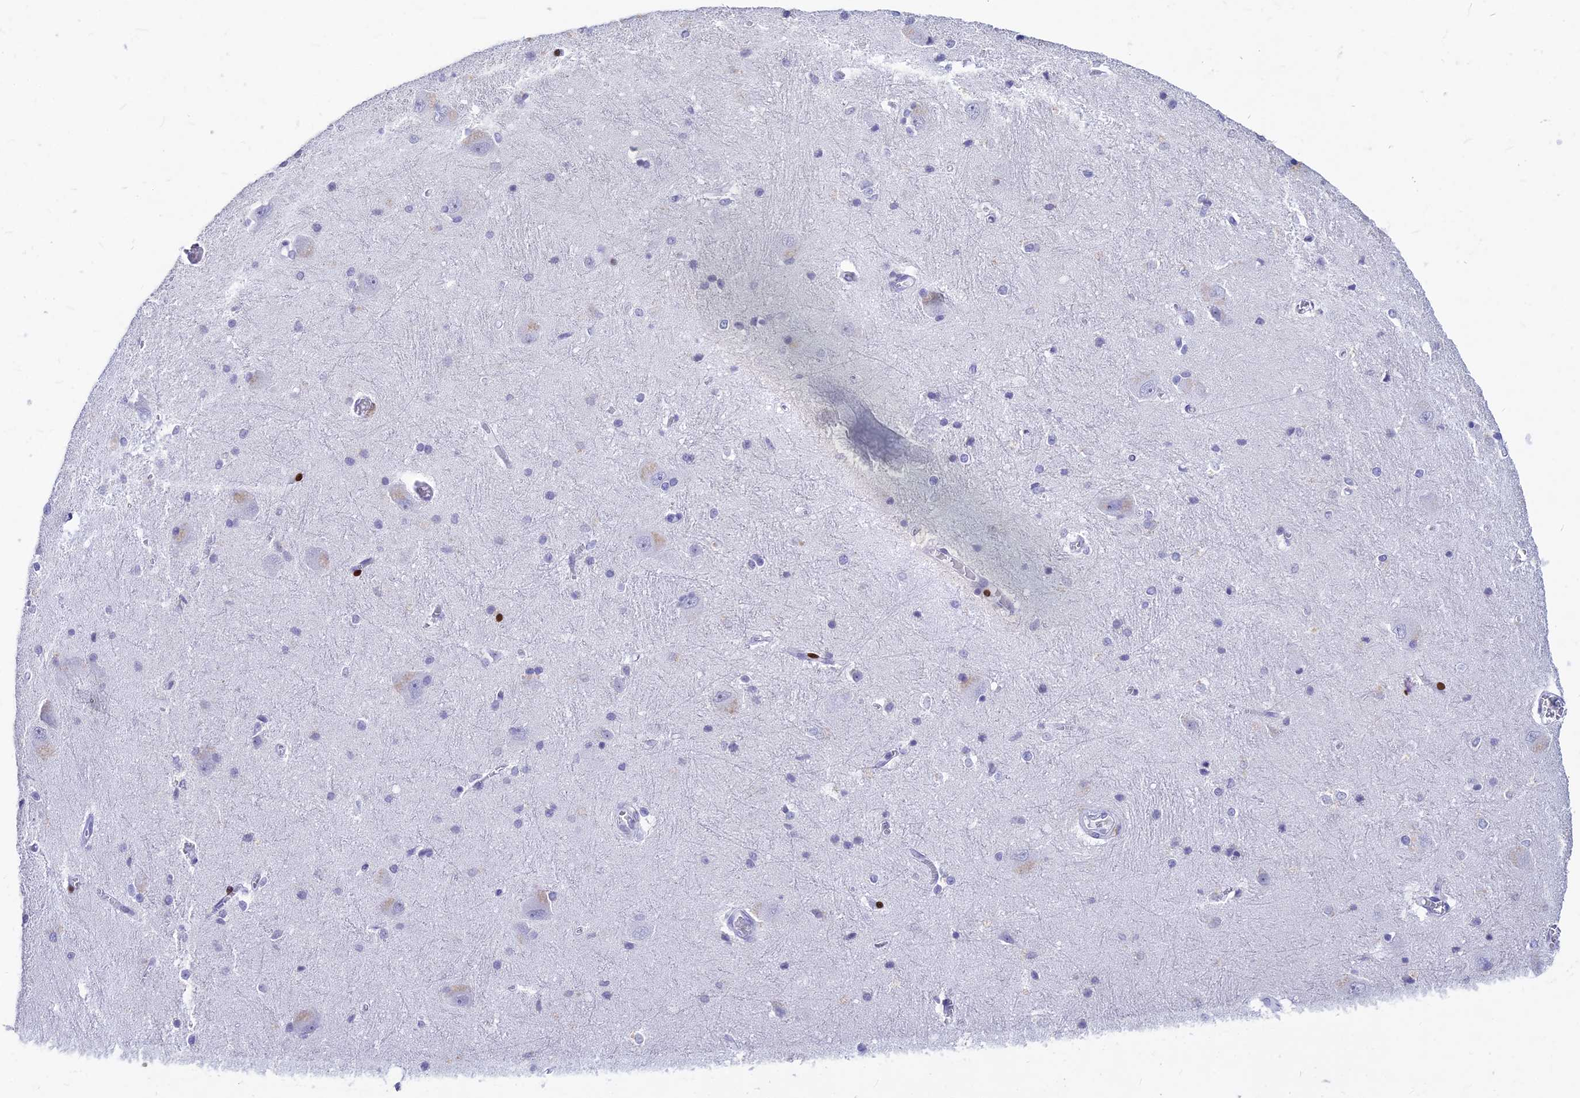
{"staining": {"intensity": "negative", "quantity": "none", "location": "none"}, "tissue": "caudate", "cell_type": "Glial cells", "image_type": "normal", "snomed": [{"axis": "morphology", "description": "Normal tissue, NOS"}, {"axis": "topography", "description": "Lateral ventricle wall"}], "caption": "Unremarkable caudate was stained to show a protein in brown. There is no significant positivity in glial cells. Brightfield microscopy of IHC stained with DAB (brown) and hematoxylin (blue), captured at high magnification.", "gene": "PRPS1", "patient": {"sex": "male", "age": 37}}